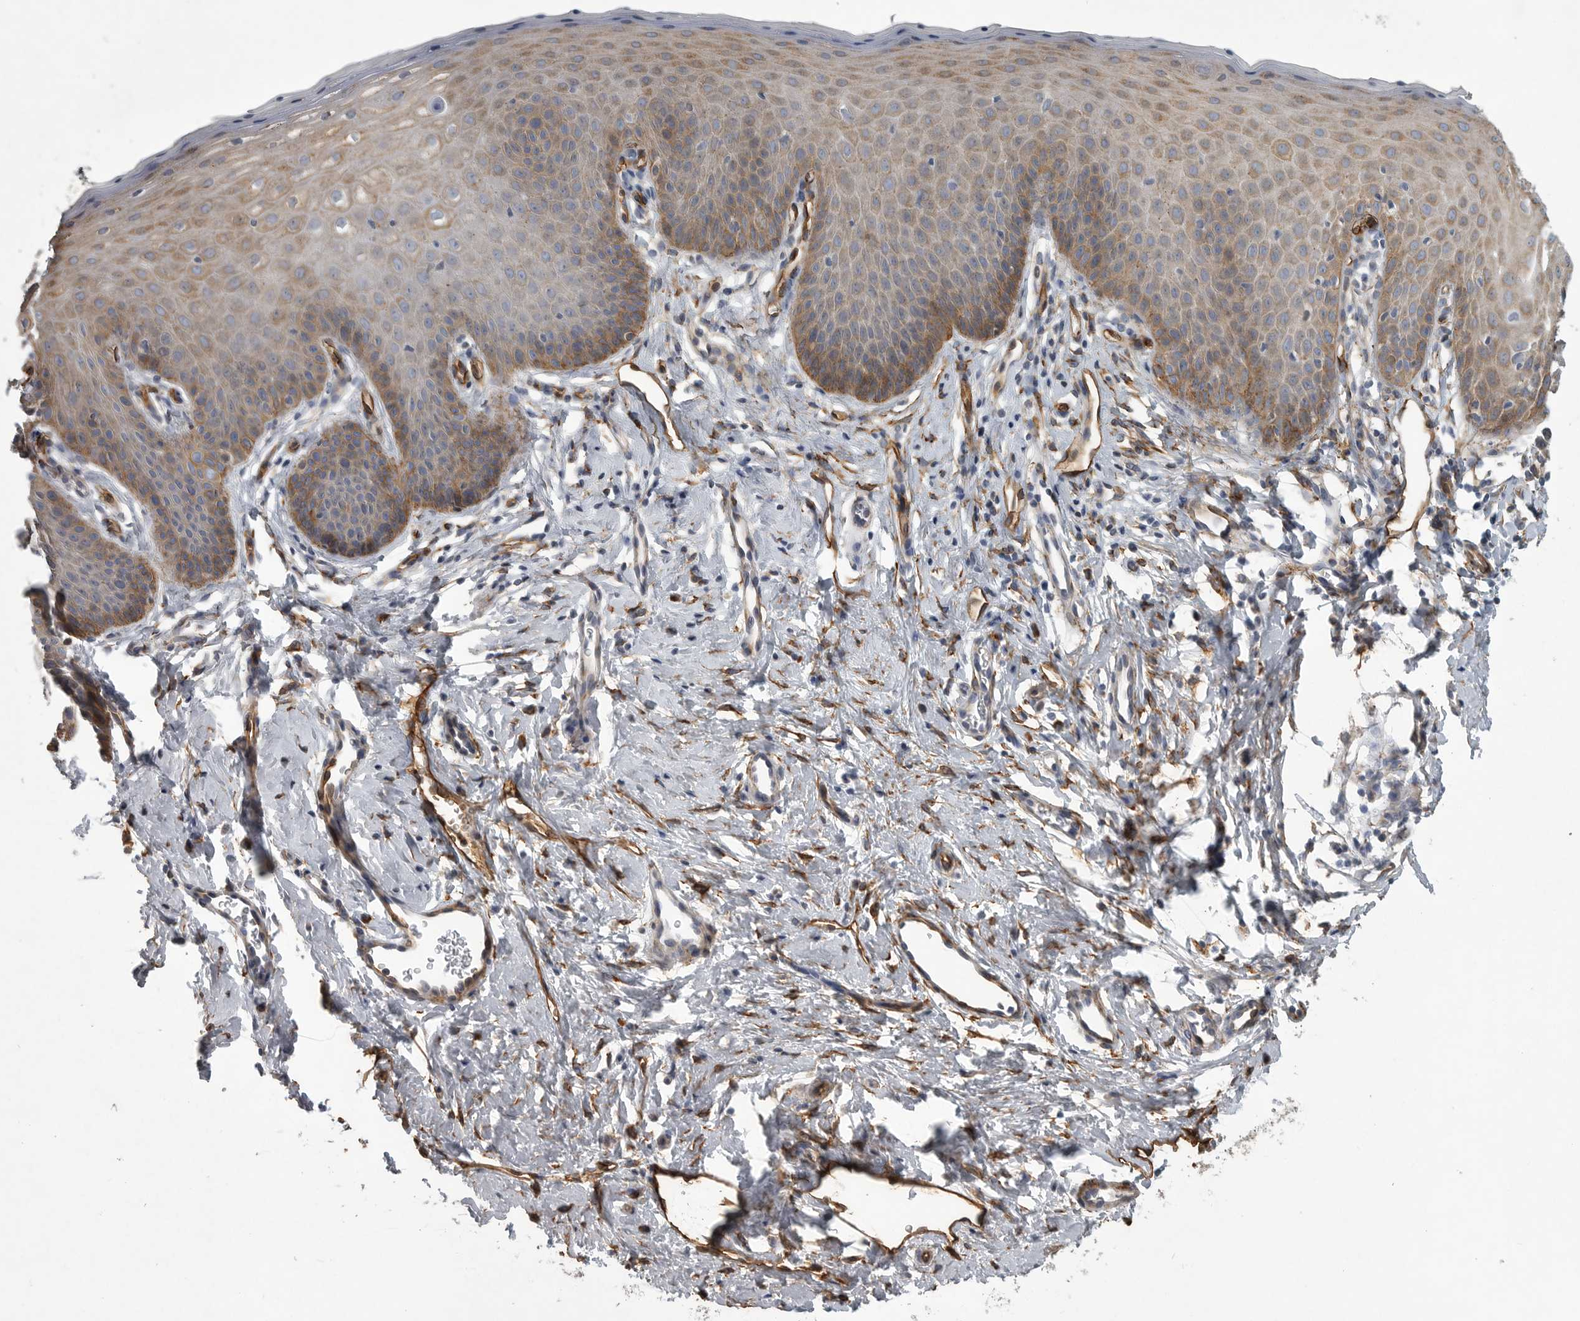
{"staining": {"intensity": "weak", "quantity": "25%-75%", "location": "cytoplasmic/membranous"}, "tissue": "cervix", "cell_type": "Glandular cells", "image_type": "normal", "snomed": [{"axis": "morphology", "description": "Normal tissue, NOS"}, {"axis": "topography", "description": "Cervix"}], "caption": "Brown immunohistochemical staining in normal human cervix exhibits weak cytoplasmic/membranous staining in about 25%-75% of glandular cells.", "gene": "MINPP1", "patient": {"sex": "female", "age": 36}}